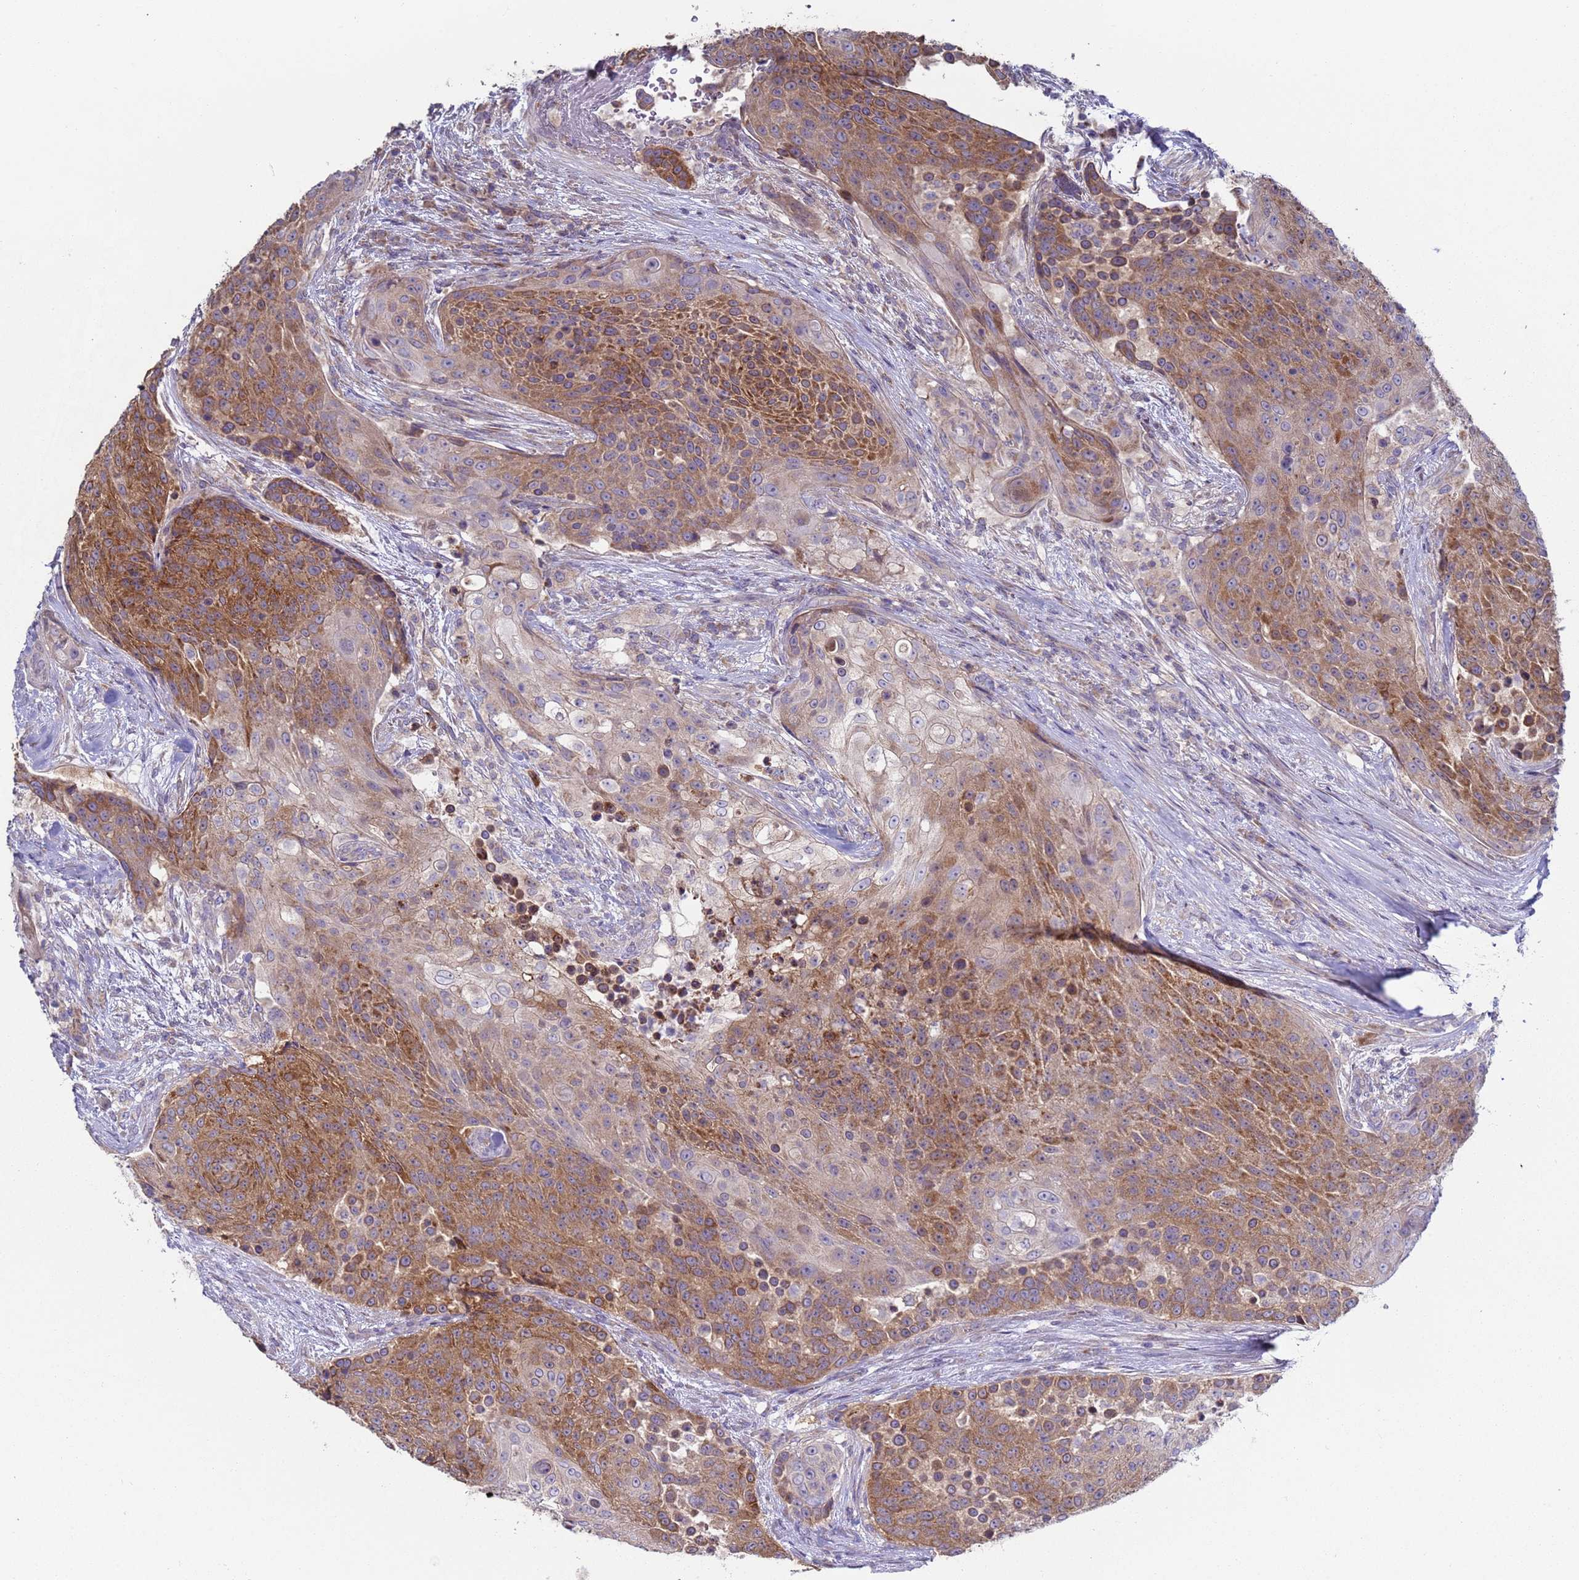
{"staining": {"intensity": "moderate", "quantity": ">75%", "location": "cytoplasmic/membranous"}, "tissue": "urothelial cancer", "cell_type": "Tumor cells", "image_type": "cancer", "snomed": [{"axis": "morphology", "description": "Urothelial carcinoma, High grade"}, {"axis": "topography", "description": "Urinary bladder"}], "caption": "Immunohistochemical staining of human urothelial carcinoma (high-grade) displays medium levels of moderate cytoplasmic/membranous positivity in approximately >75% of tumor cells.", "gene": "DIP2B", "patient": {"sex": "female", "age": 63}}